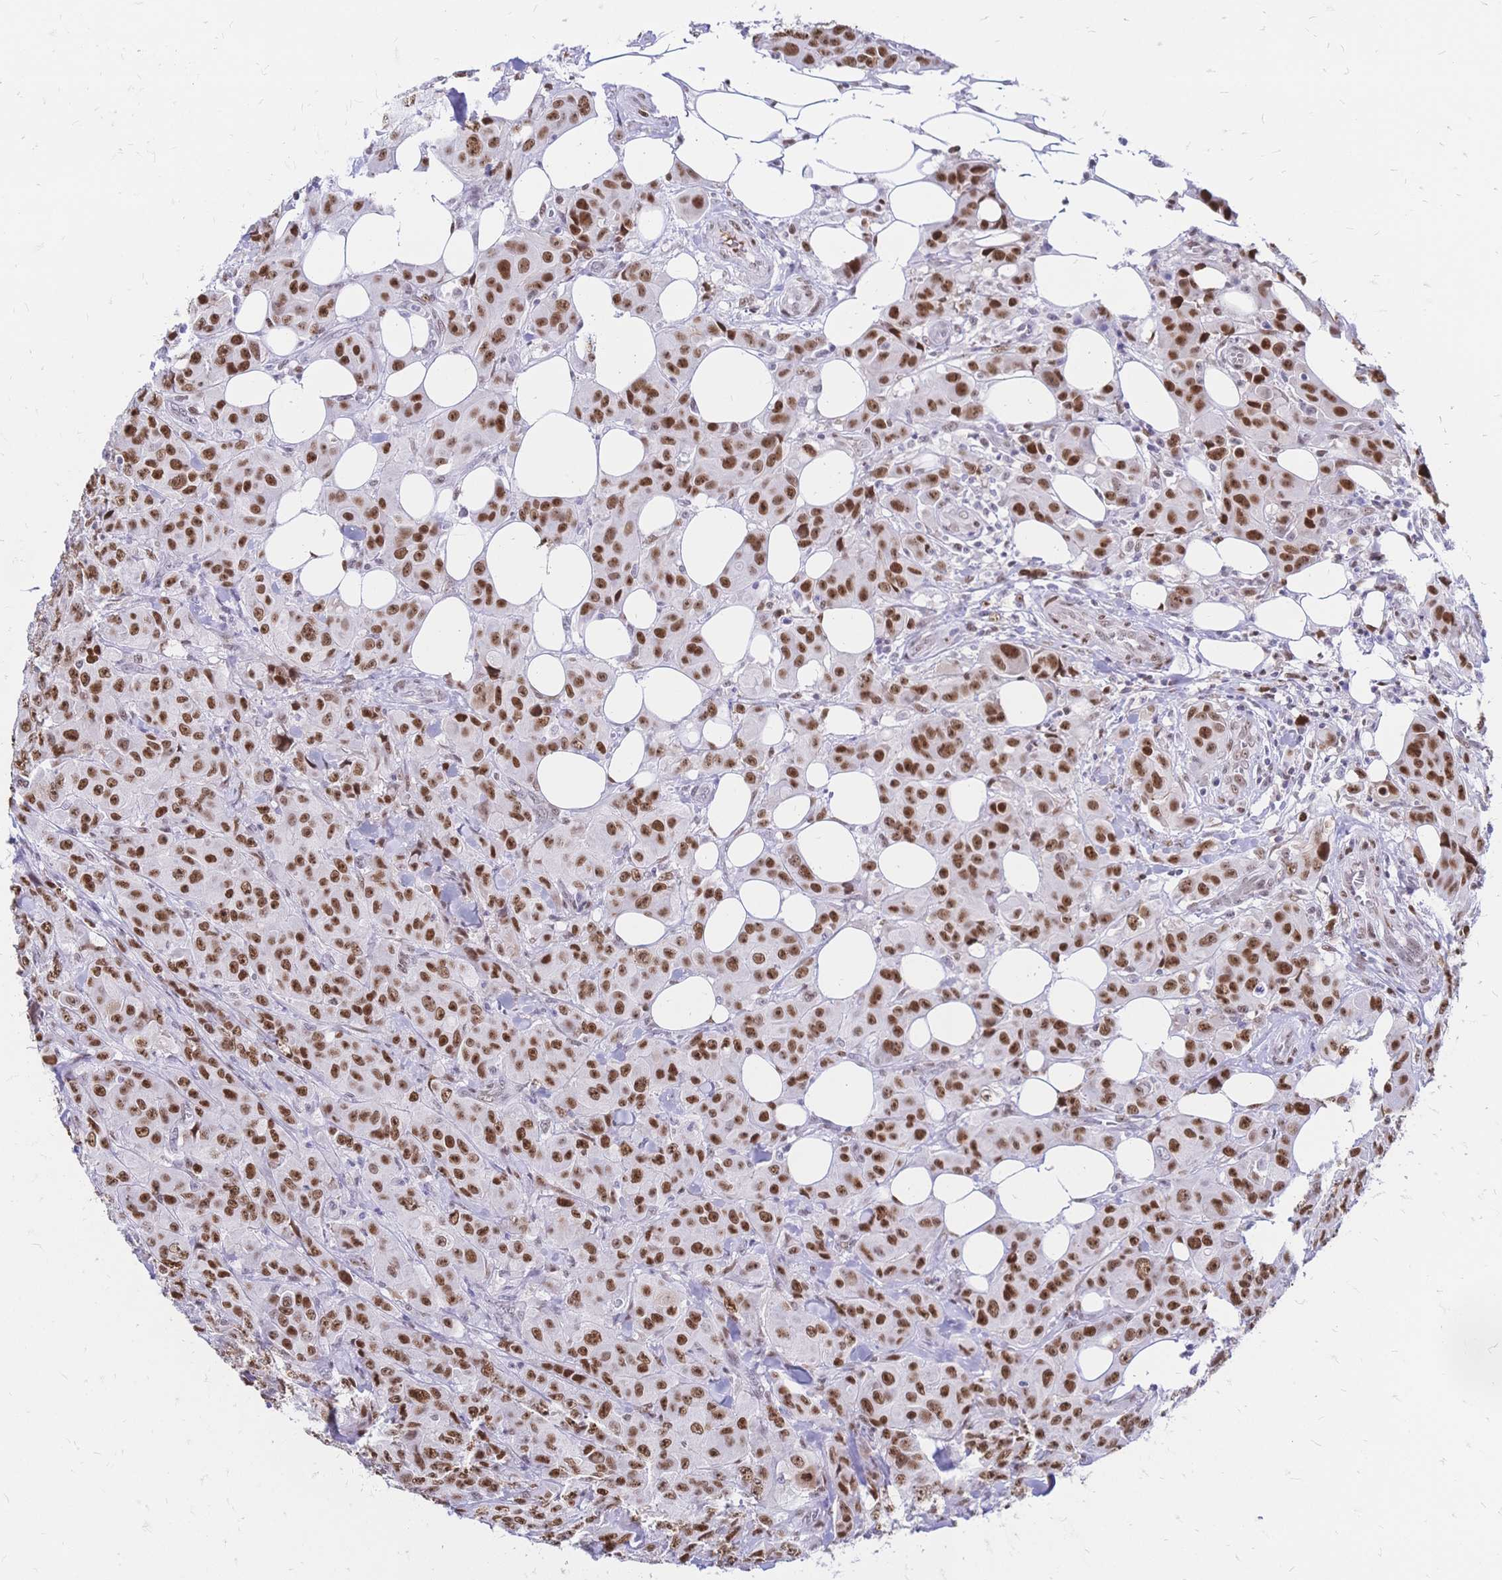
{"staining": {"intensity": "strong", "quantity": ">75%", "location": "nuclear"}, "tissue": "breast cancer", "cell_type": "Tumor cells", "image_type": "cancer", "snomed": [{"axis": "morphology", "description": "Normal tissue, NOS"}, {"axis": "morphology", "description": "Duct carcinoma"}, {"axis": "topography", "description": "Breast"}], "caption": "A histopathology image showing strong nuclear expression in about >75% of tumor cells in breast cancer (intraductal carcinoma), as visualized by brown immunohistochemical staining.", "gene": "NFIC", "patient": {"sex": "female", "age": 43}}